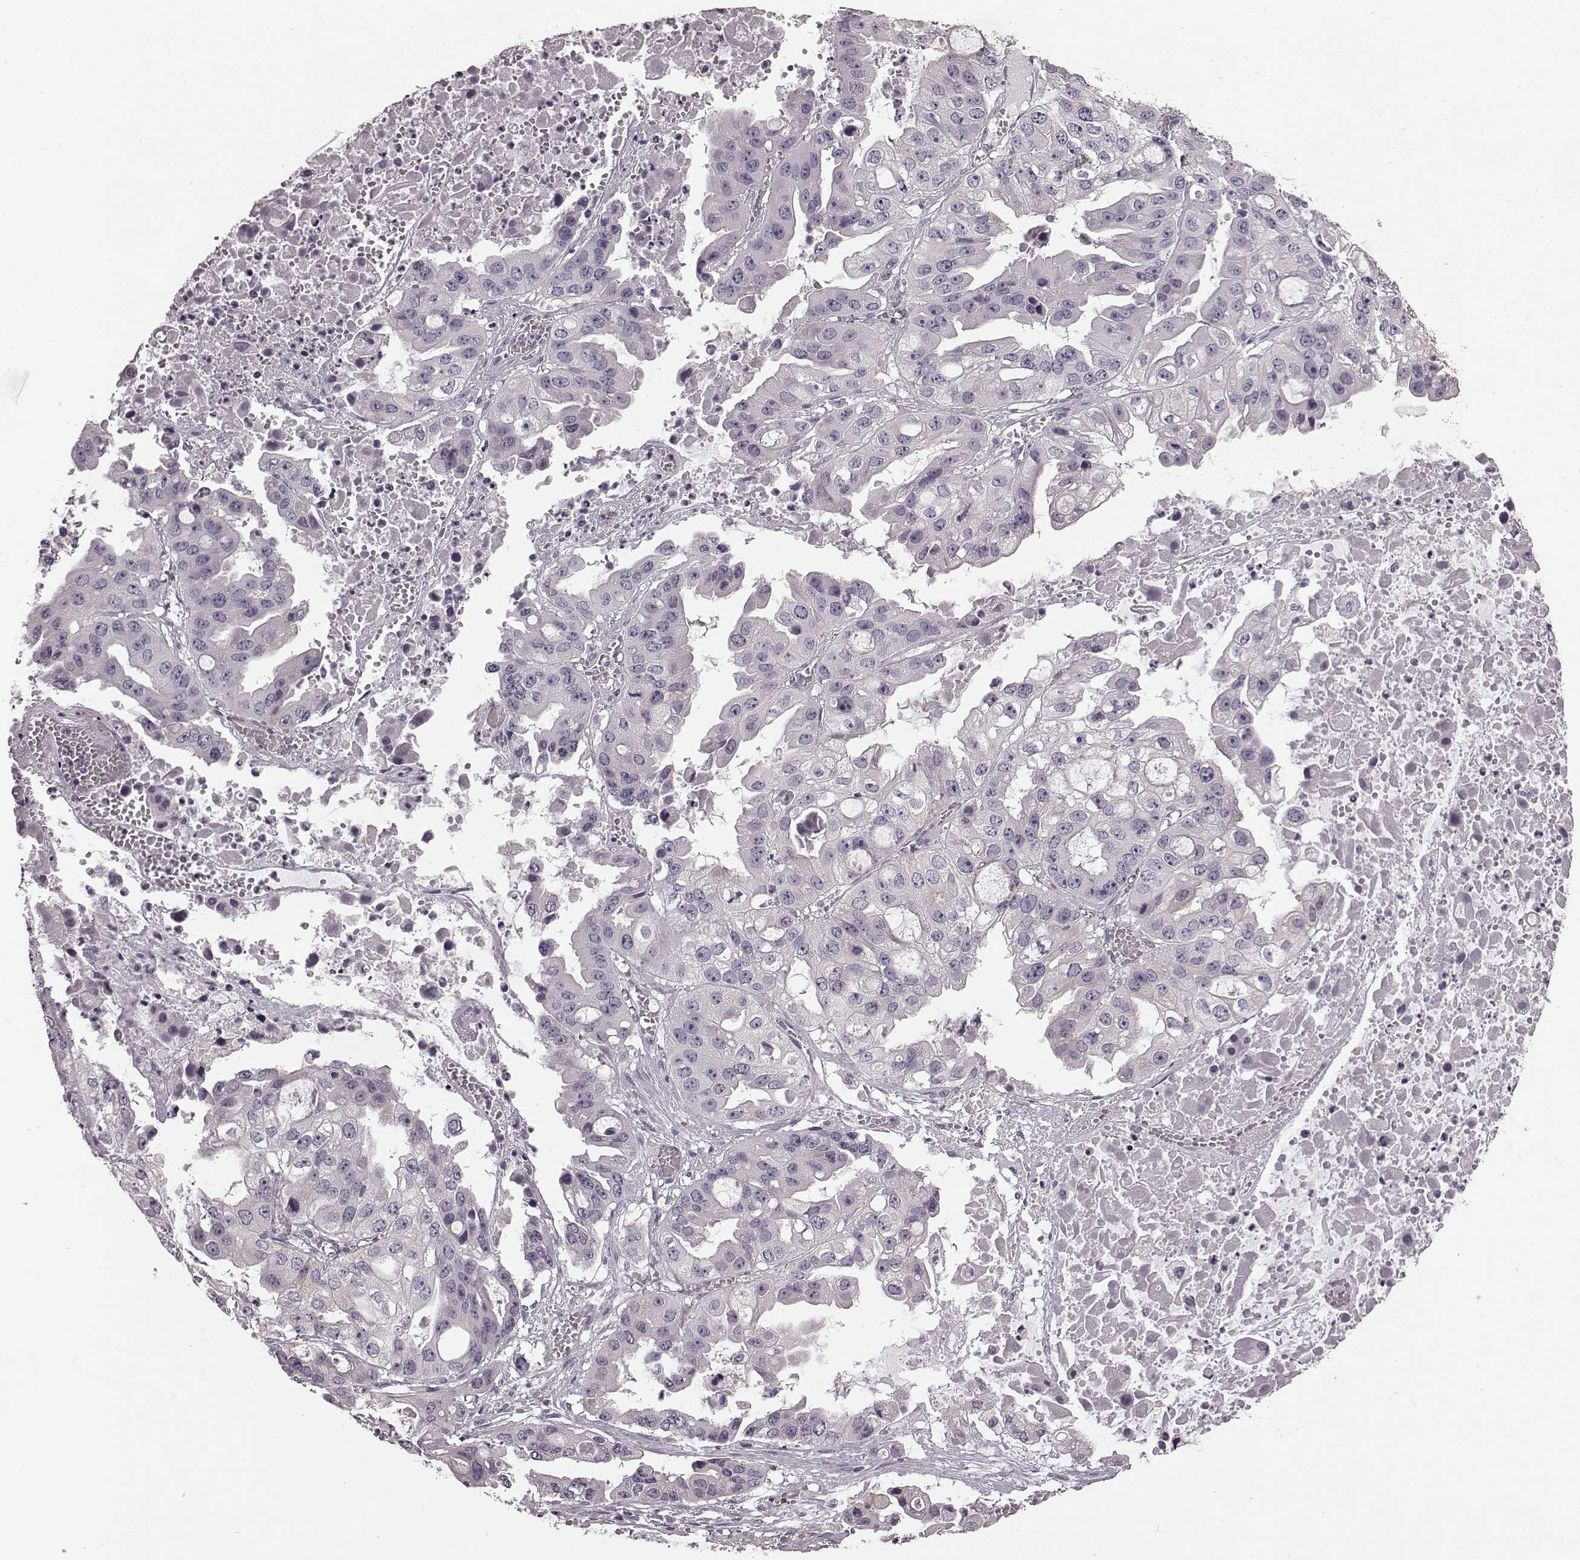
{"staining": {"intensity": "negative", "quantity": "none", "location": "none"}, "tissue": "ovarian cancer", "cell_type": "Tumor cells", "image_type": "cancer", "snomed": [{"axis": "morphology", "description": "Cystadenocarcinoma, serous, NOS"}, {"axis": "topography", "description": "Ovary"}], "caption": "A micrograph of serous cystadenocarcinoma (ovarian) stained for a protein reveals no brown staining in tumor cells.", "gene": "RIT2", "patient": {"sex": "female", "age": 56}}